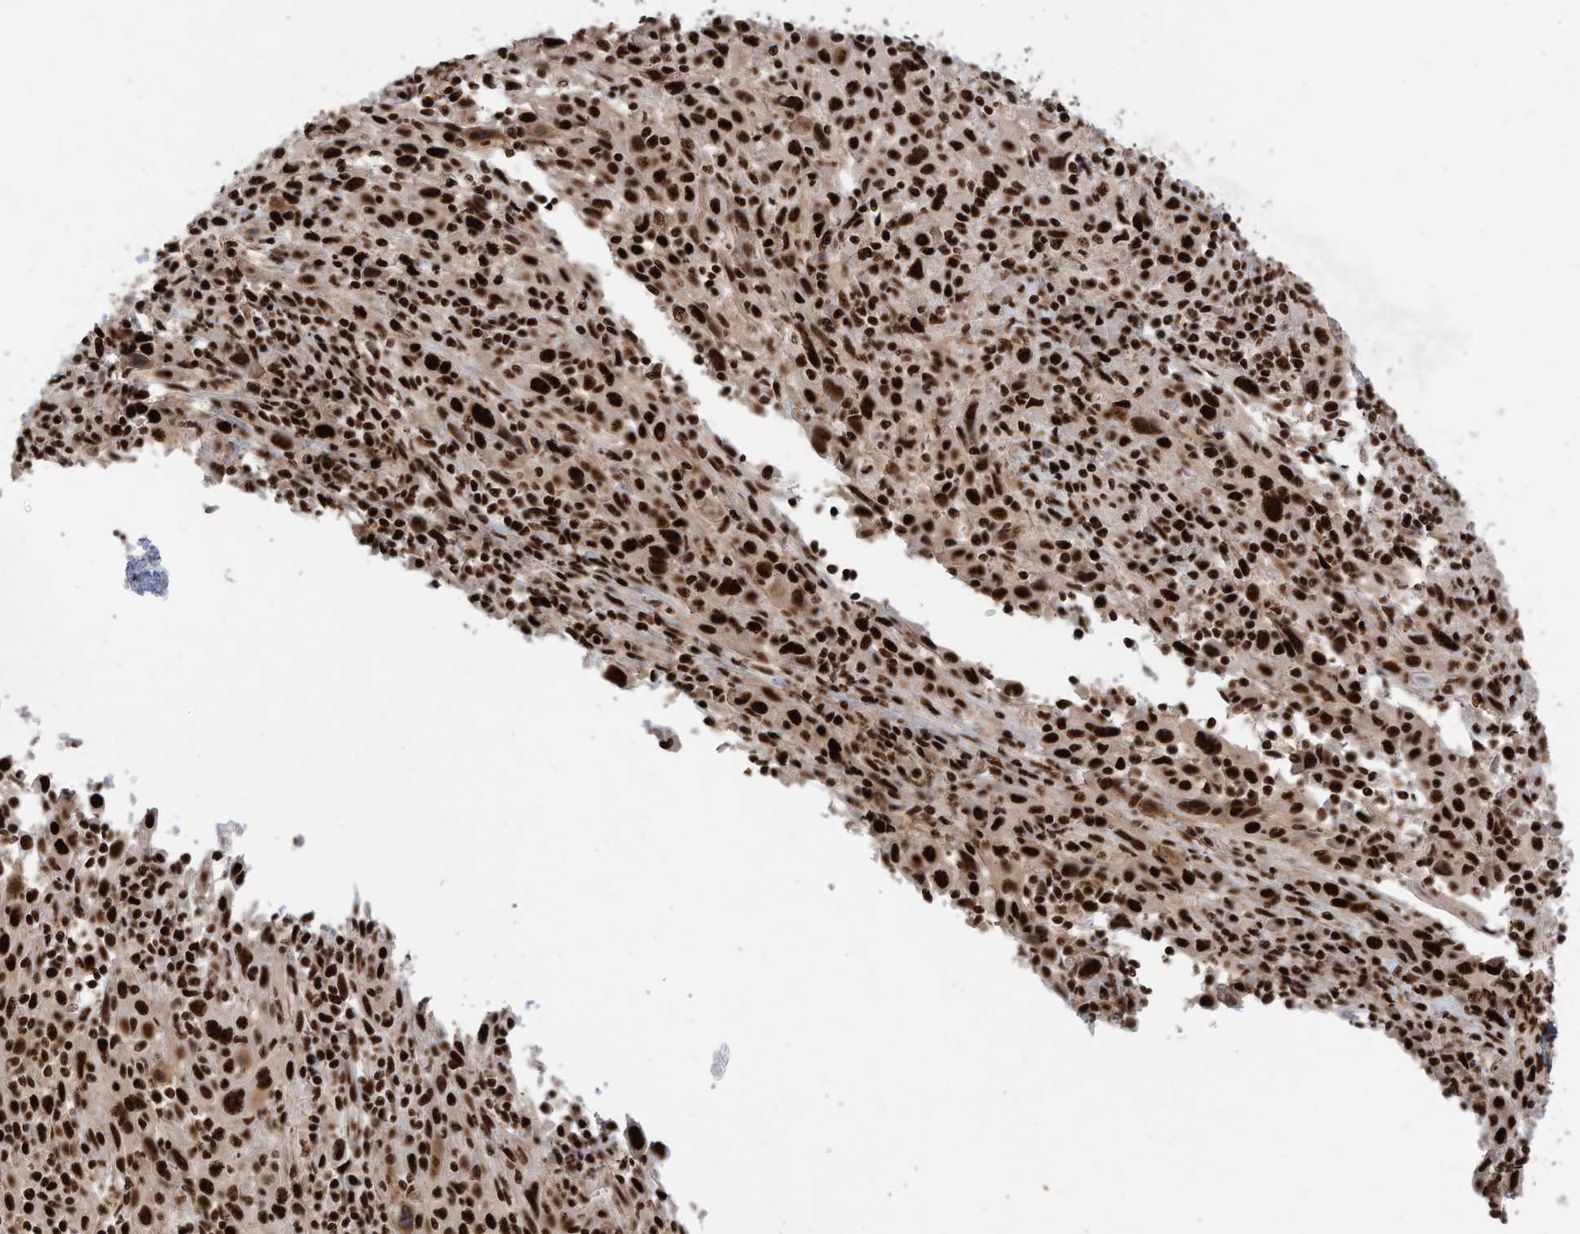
{"staining": {"intensity": "strong", "quantity": ">75%", "location": "nuclear"}, "tissue": "cervical cancer", "cell_type": "Tumor cells", "image_type": "cancer", "snomed": [{"axis": "morphology", "description": "Squamous cell carcinoma, NOS"}, {"axis": "topography", "description": "Cervix"}], "caption": "Human cervical cancer stained with a brown dye shows strong nuclear positive positivity in approximately >75% of tumor cells.", "gene": "SF3A3", "patient": {"sex": "female", "age": 46}}